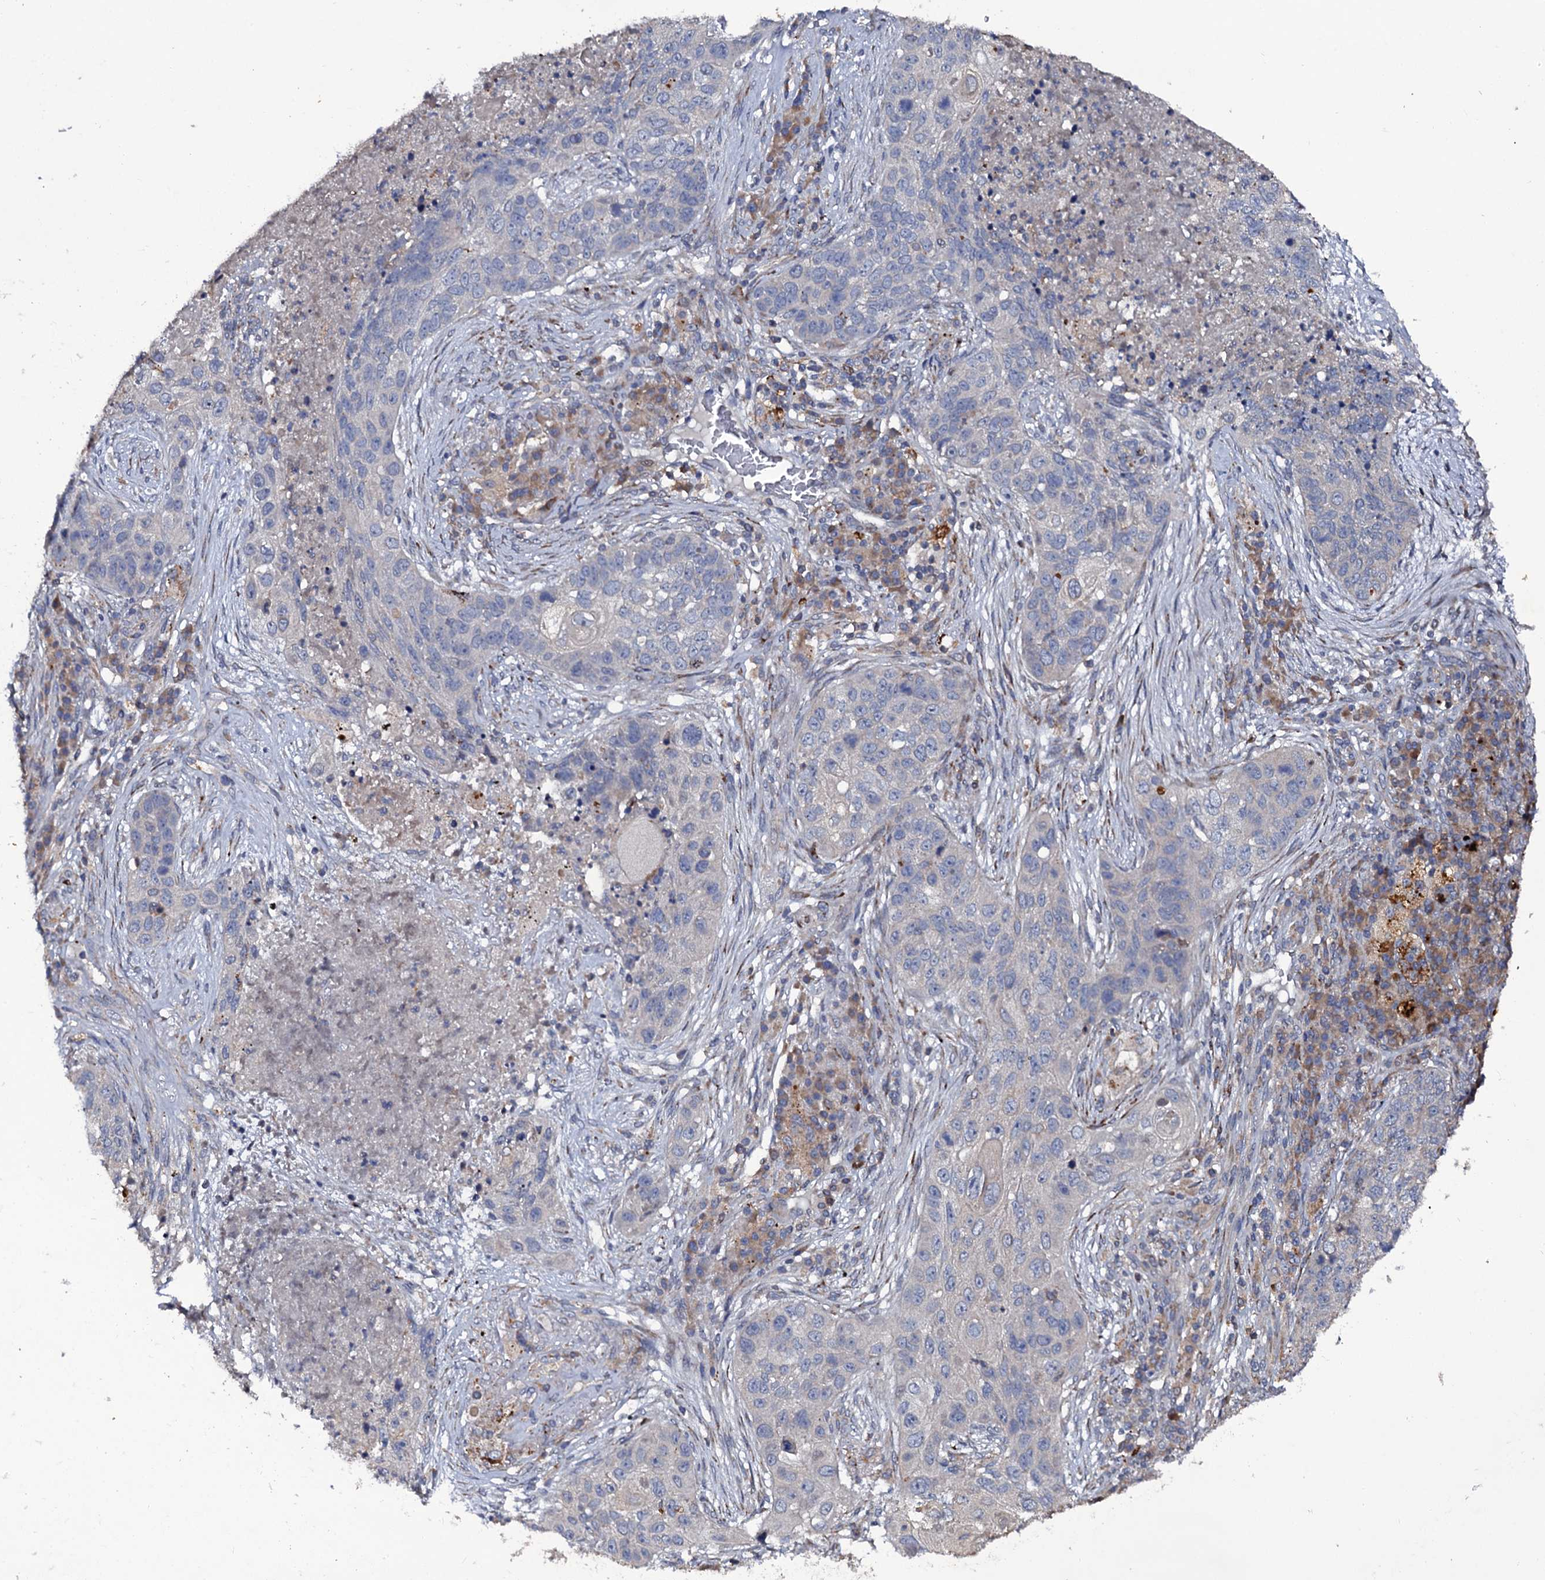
{"staining": {"intensity": "negative", "quantity": "none", "location": "none"}, "tissue": "lung cancer", "cell_type": "Tumor cells", "image_type": "cancer", "snomed": [{"axis": "morphology", "description": "Squamous cell carcinoma, NOS"}, {"axis": "topography", "description": "Lung"}], "caption": "High magnification brightfield microscopy of lung squamous cell carcinoma stained with DAB (3,3'-diaminobenzidine) (brown) and counterstained with hematoxylin (blue): tumor cells show no significant expression. (Stains: DAB (3,3'-diaminobenzidine) IHC with hematoxylin counter stain, Microscopy: brightfield microscopy at high magnification).", "gene": "LRRC28", "patient": {"sex": "female", "age": 63}}